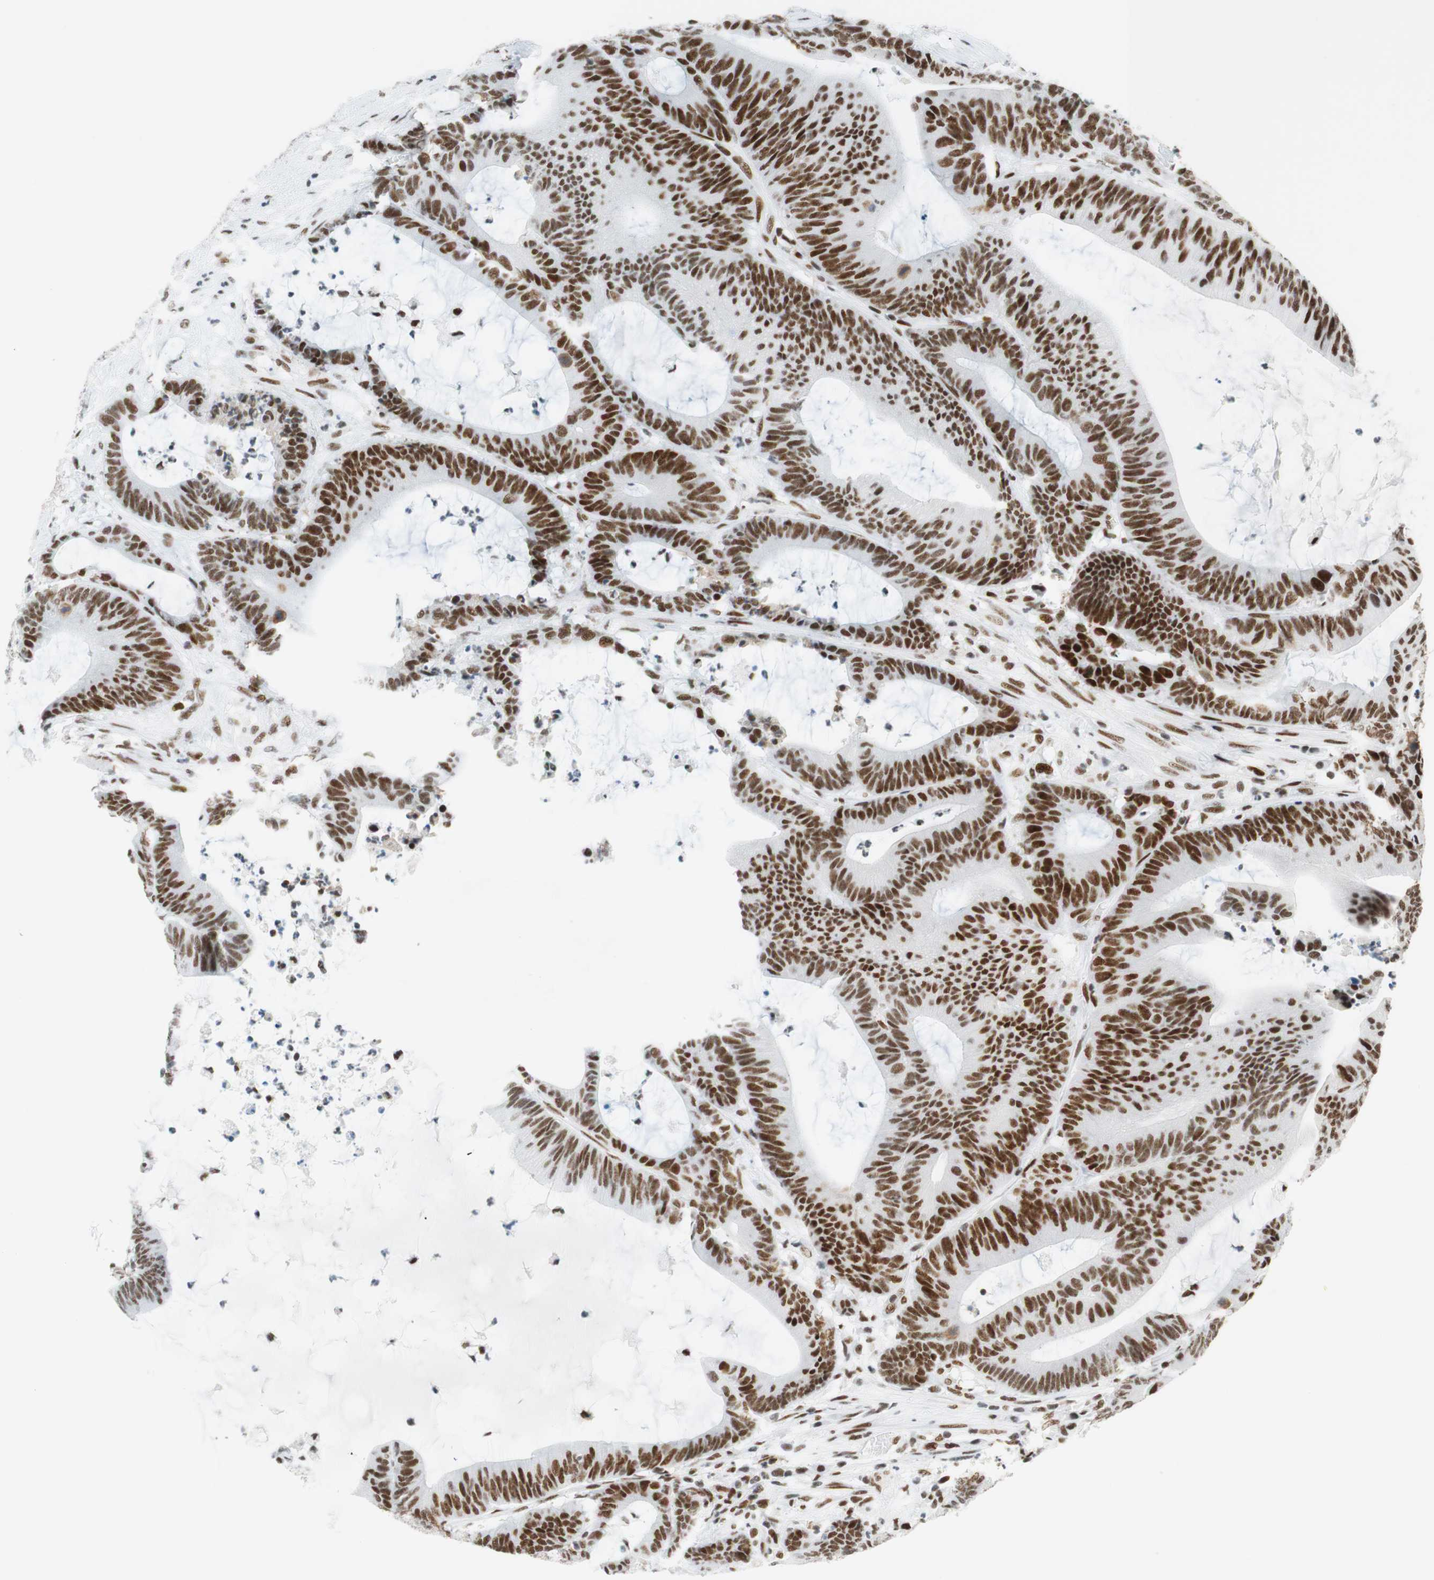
{"staining": {"intensity": "strong", "quantity": ">75%", "location": "nuclear"}, "tissue": "colorectal cancer", "cell_type": "Tumor cells", "image_type": "cancer", "snomed": [{"axis": "morphology", "description": "Adenocarcinoma, NOS"}, {"axis": "topography", "description": "Colon"}], "caption": "The histopathology image shows a brown stain indicating the presence of a protein in the nuclear of tumor cells in adenocarcinoma (colorectal).", "gene": "RNF20", "patient": {"sex": "female", "age": 84}}